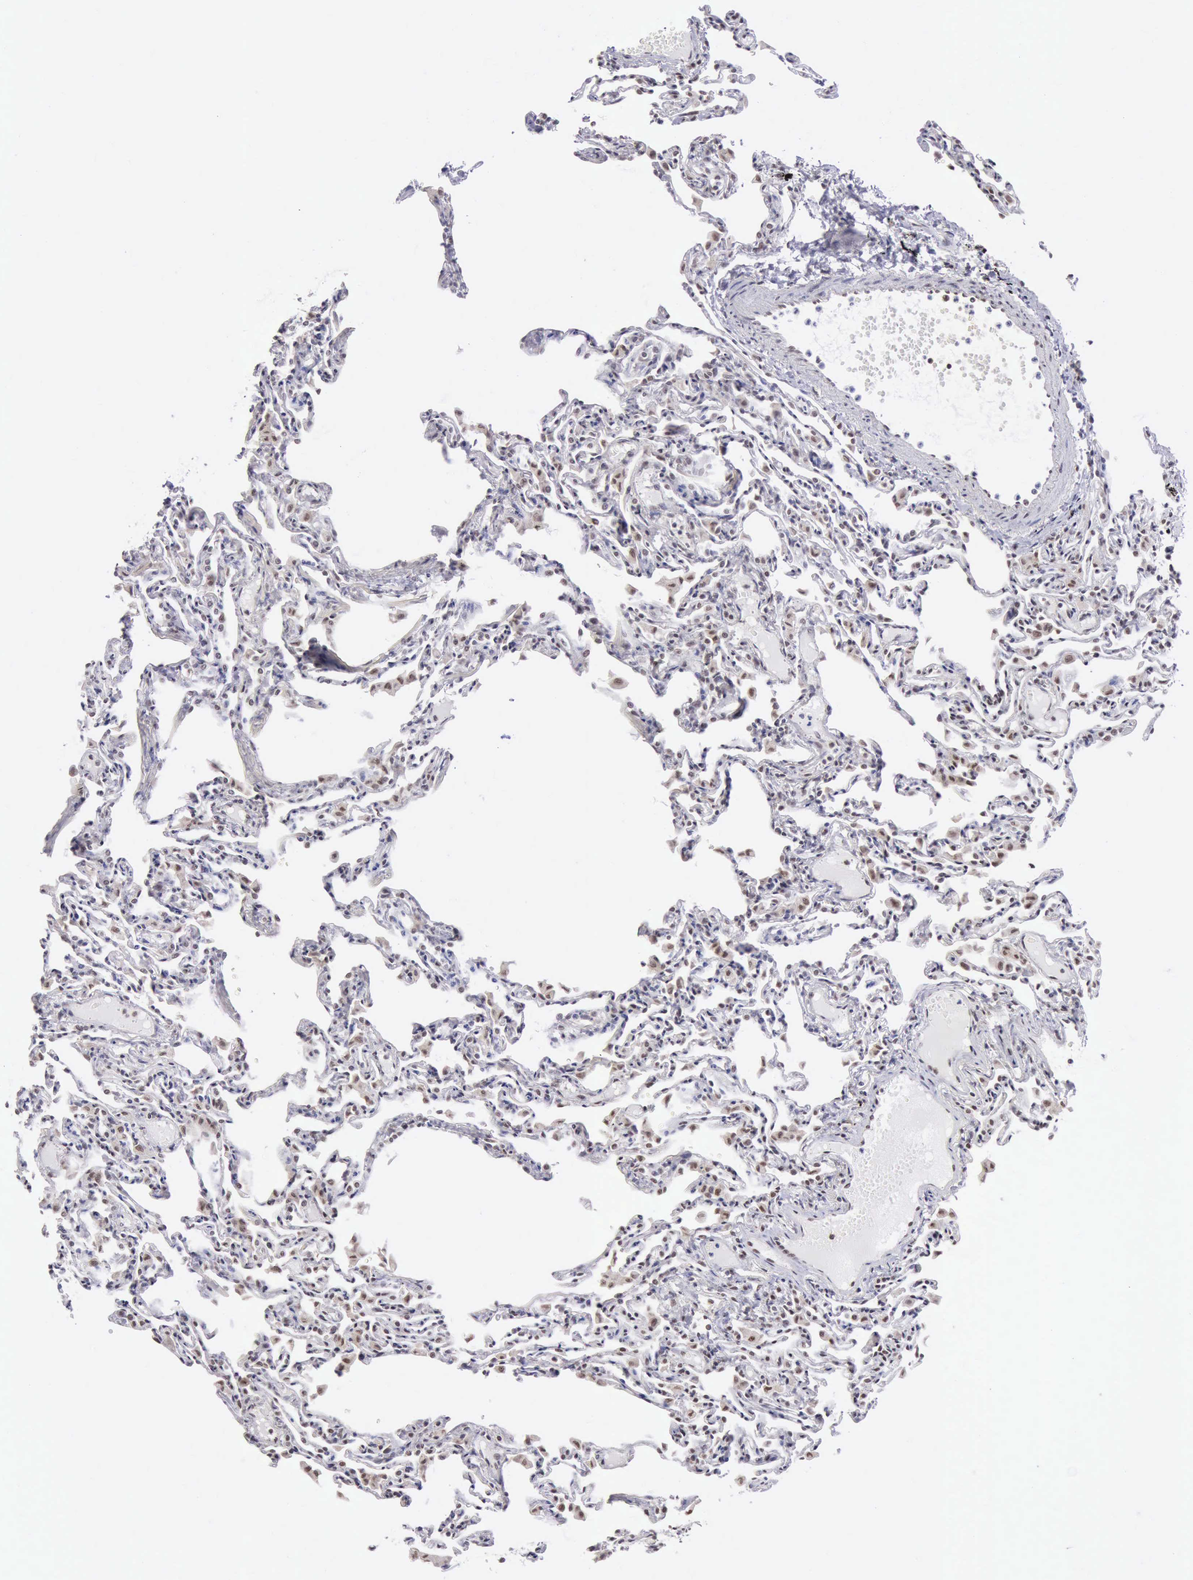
{"staining": {"intensity": "weak", "quantity": "<25%", "location": "nuclear"}, "tissue": "lung", "cell_type": "Alveolar cells", "image_type": "normal", "snomed": [{"axis": "morphology", "description": "Normal tissue, NOS"}, {"axis": "topography", "description": "Lung"}], "caption": "IHC photomicrograph of normal lung stained for a protein (brown), which shows no staining in alveolar cells.", "gene": "ERCC4", "patient": {"sex": "female", "age": 49}}